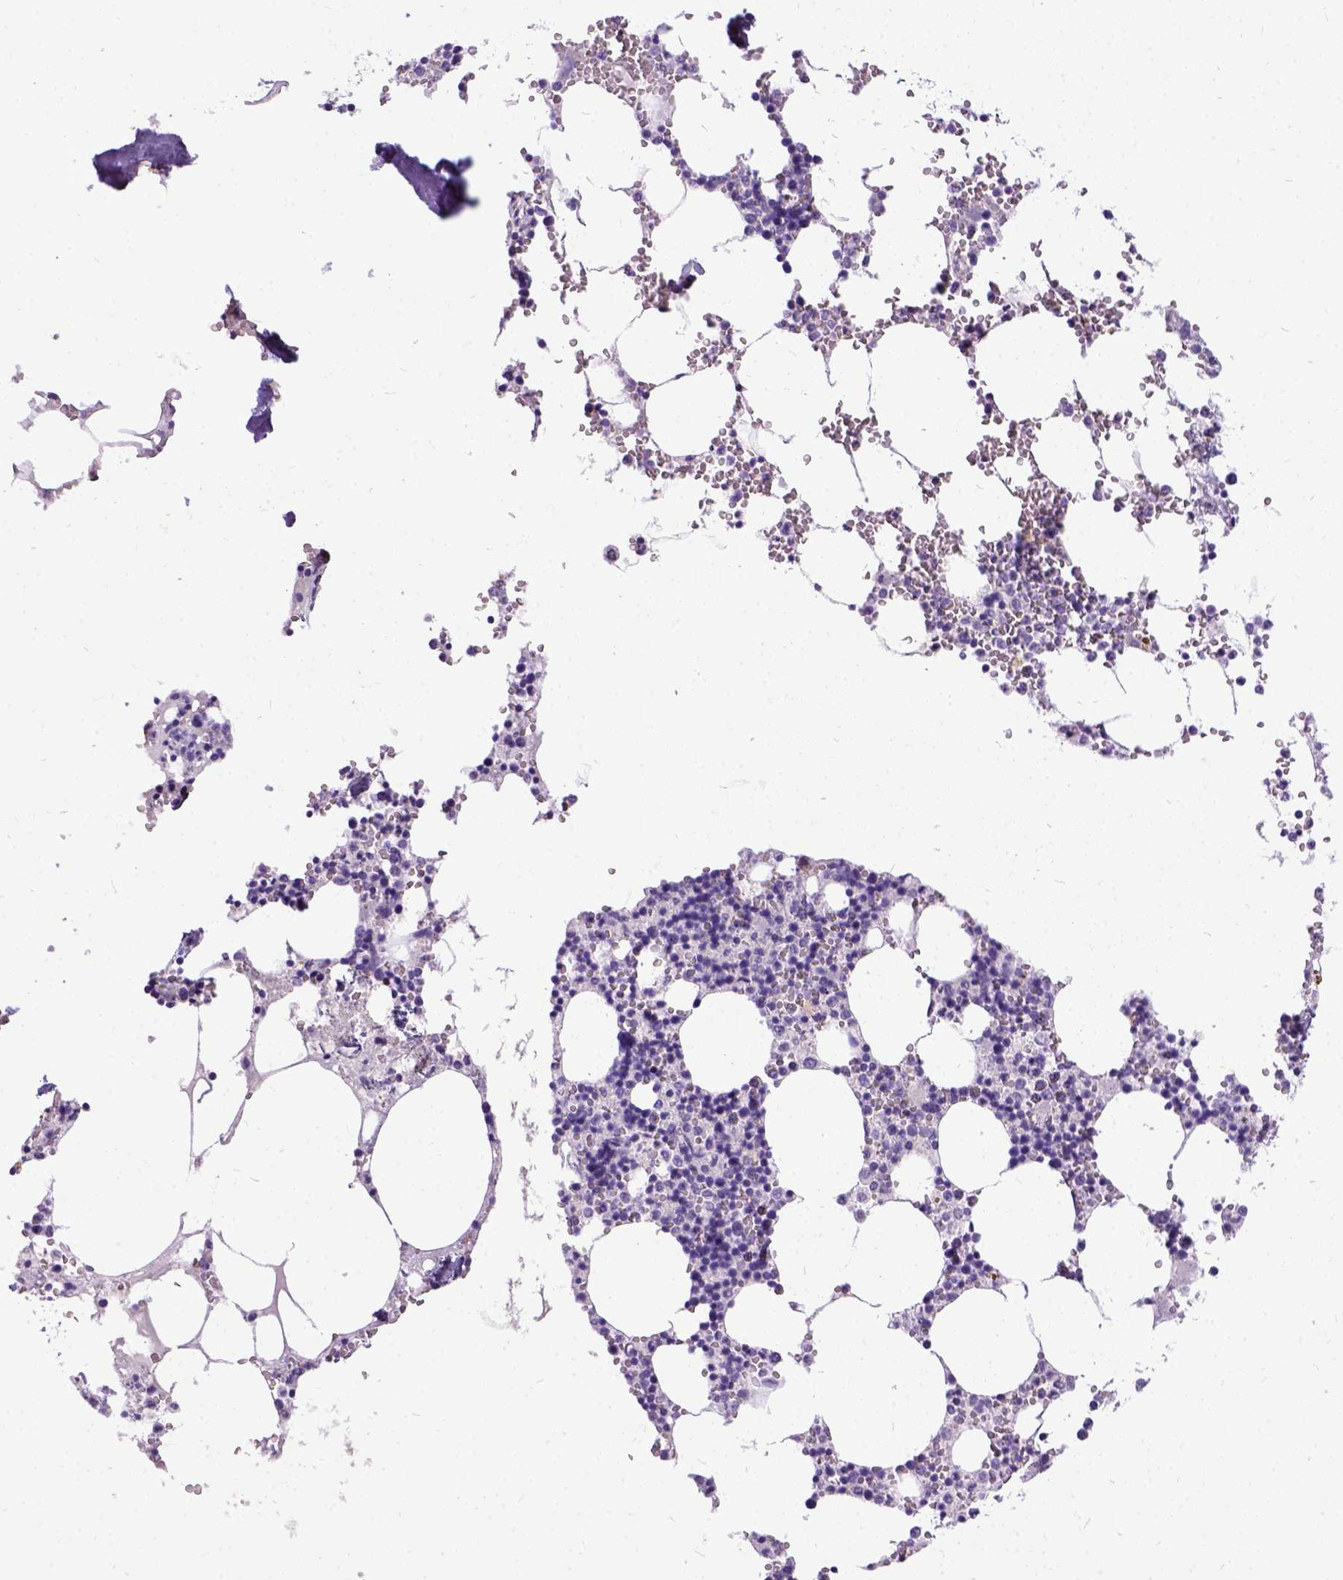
{"staining": {"intensity": "negative", "quantity": "none", "location": "none"}, "tissue": "bone marrow", "cell_type": "Hematopoietic cells", "image_type": "normal", "snomed": [{"axis": "morphology", "description": "Normal tissue, NOS"}, {"axis": "topography", "description": "Bone marrow"}], "caption": "There is no significant expression in hematopoietic cells of bone marrow. Nuclei are stained in blue.", "gene": "IGF2", "patient": {"sex": "male", "age": 54}}